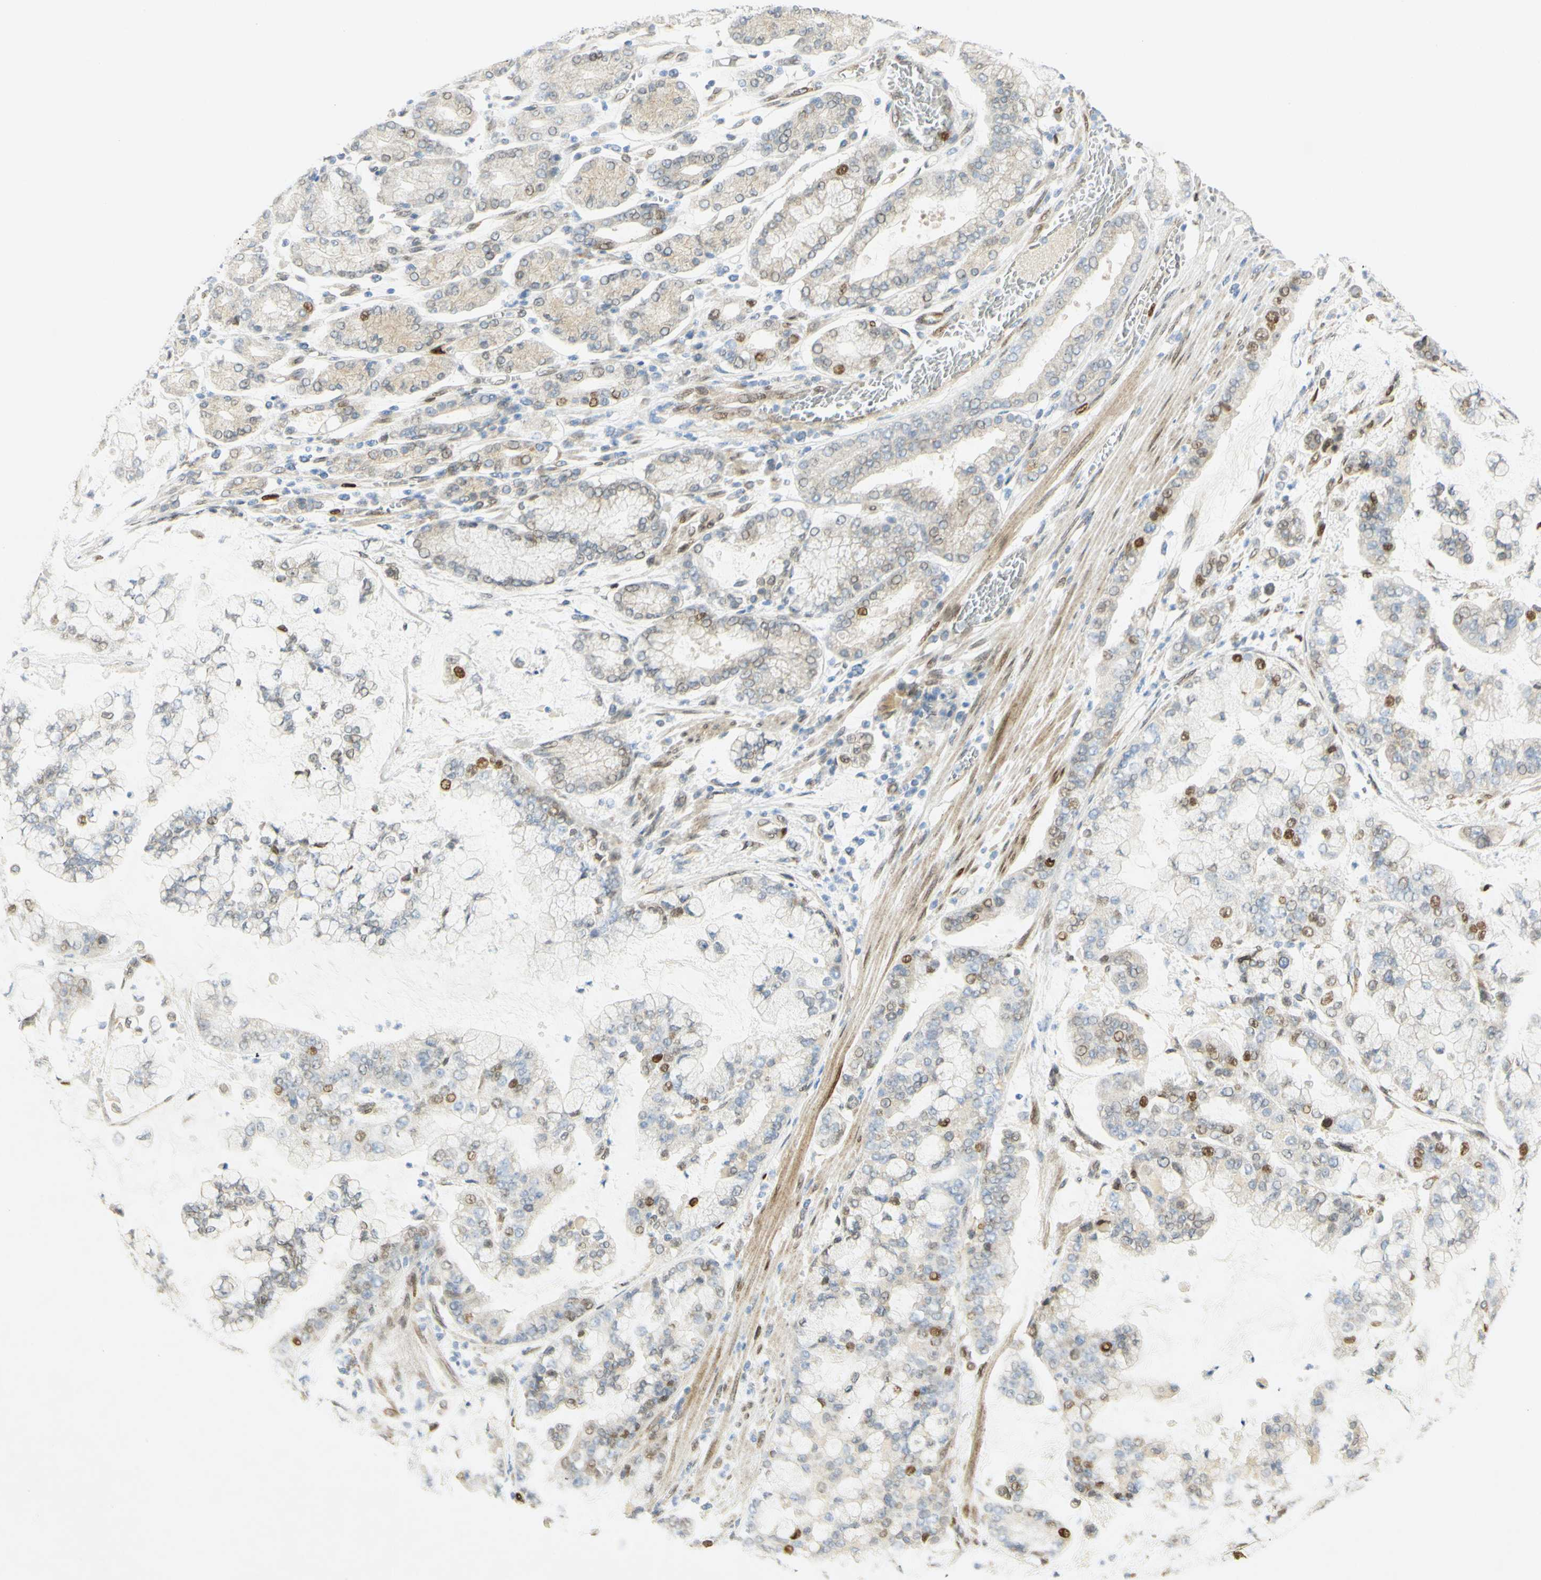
{"staining": {"intensity": "strong", "quantity": "<25%", "location": "nuclear"}, "tissue": "stomach cancer", "cell_type": "Tumor cells", "image_type": "cancer", "snomed": [{"axis": "morphology", "description": "Normal tissue, NOS"}, {"axis": "morphology", "description": "Adenocarcinoma, NOS"}, {"axis": "topography", "description": "Stomach, upper"}, {"axis": "topography", "description": "Stomach"}], "caption": "IHC micrograph of neoplastic tissue: stomach cancer stained using immunohistochemistry (IHC) reveals medium levels of strong protein expression localized specifically in the nuclear of tumor cells, appearing as a nuclear brown color.", "gene": "E2F1", "patient": {"sex": "male", "age": 76}}